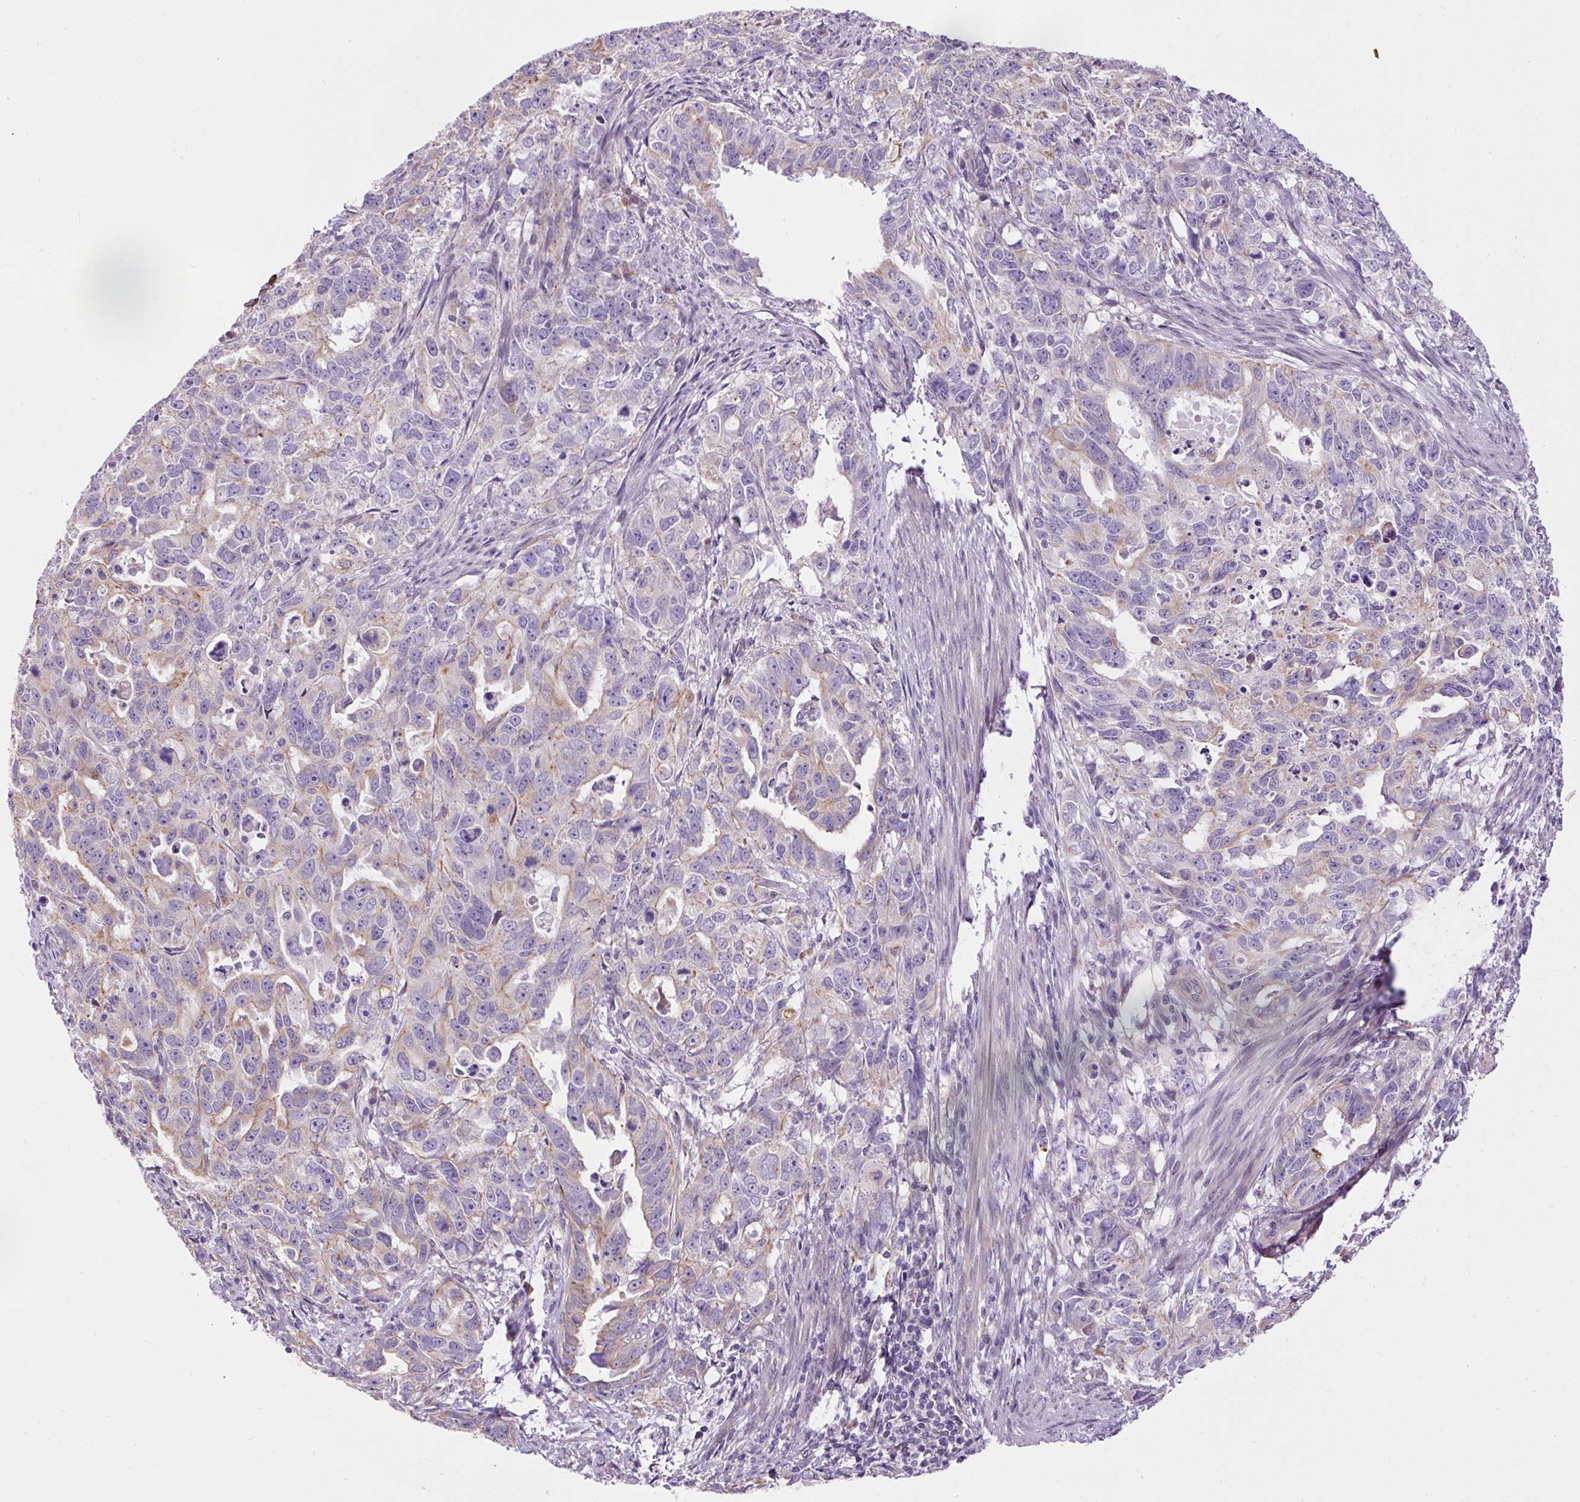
{"staining": {"intensity": "weak", "quantity": "<25%", "location": "cytoplasmic/membranous"}, "tissue": "endometrial cancer", "cell_type": "Tumor cells", "image_type": "cancer", "snomed": [{"axis": "morphology", "description": "Adenocarcinoma, NOS"}, {"axis": "topography", "description": "Endometrium"}], "caption": "Tumor cells show no significant expression in endometrial cancer (adenocarcinoma).", "gene": "FAM149A", "patient": {"sex": "female", "age": 65}}